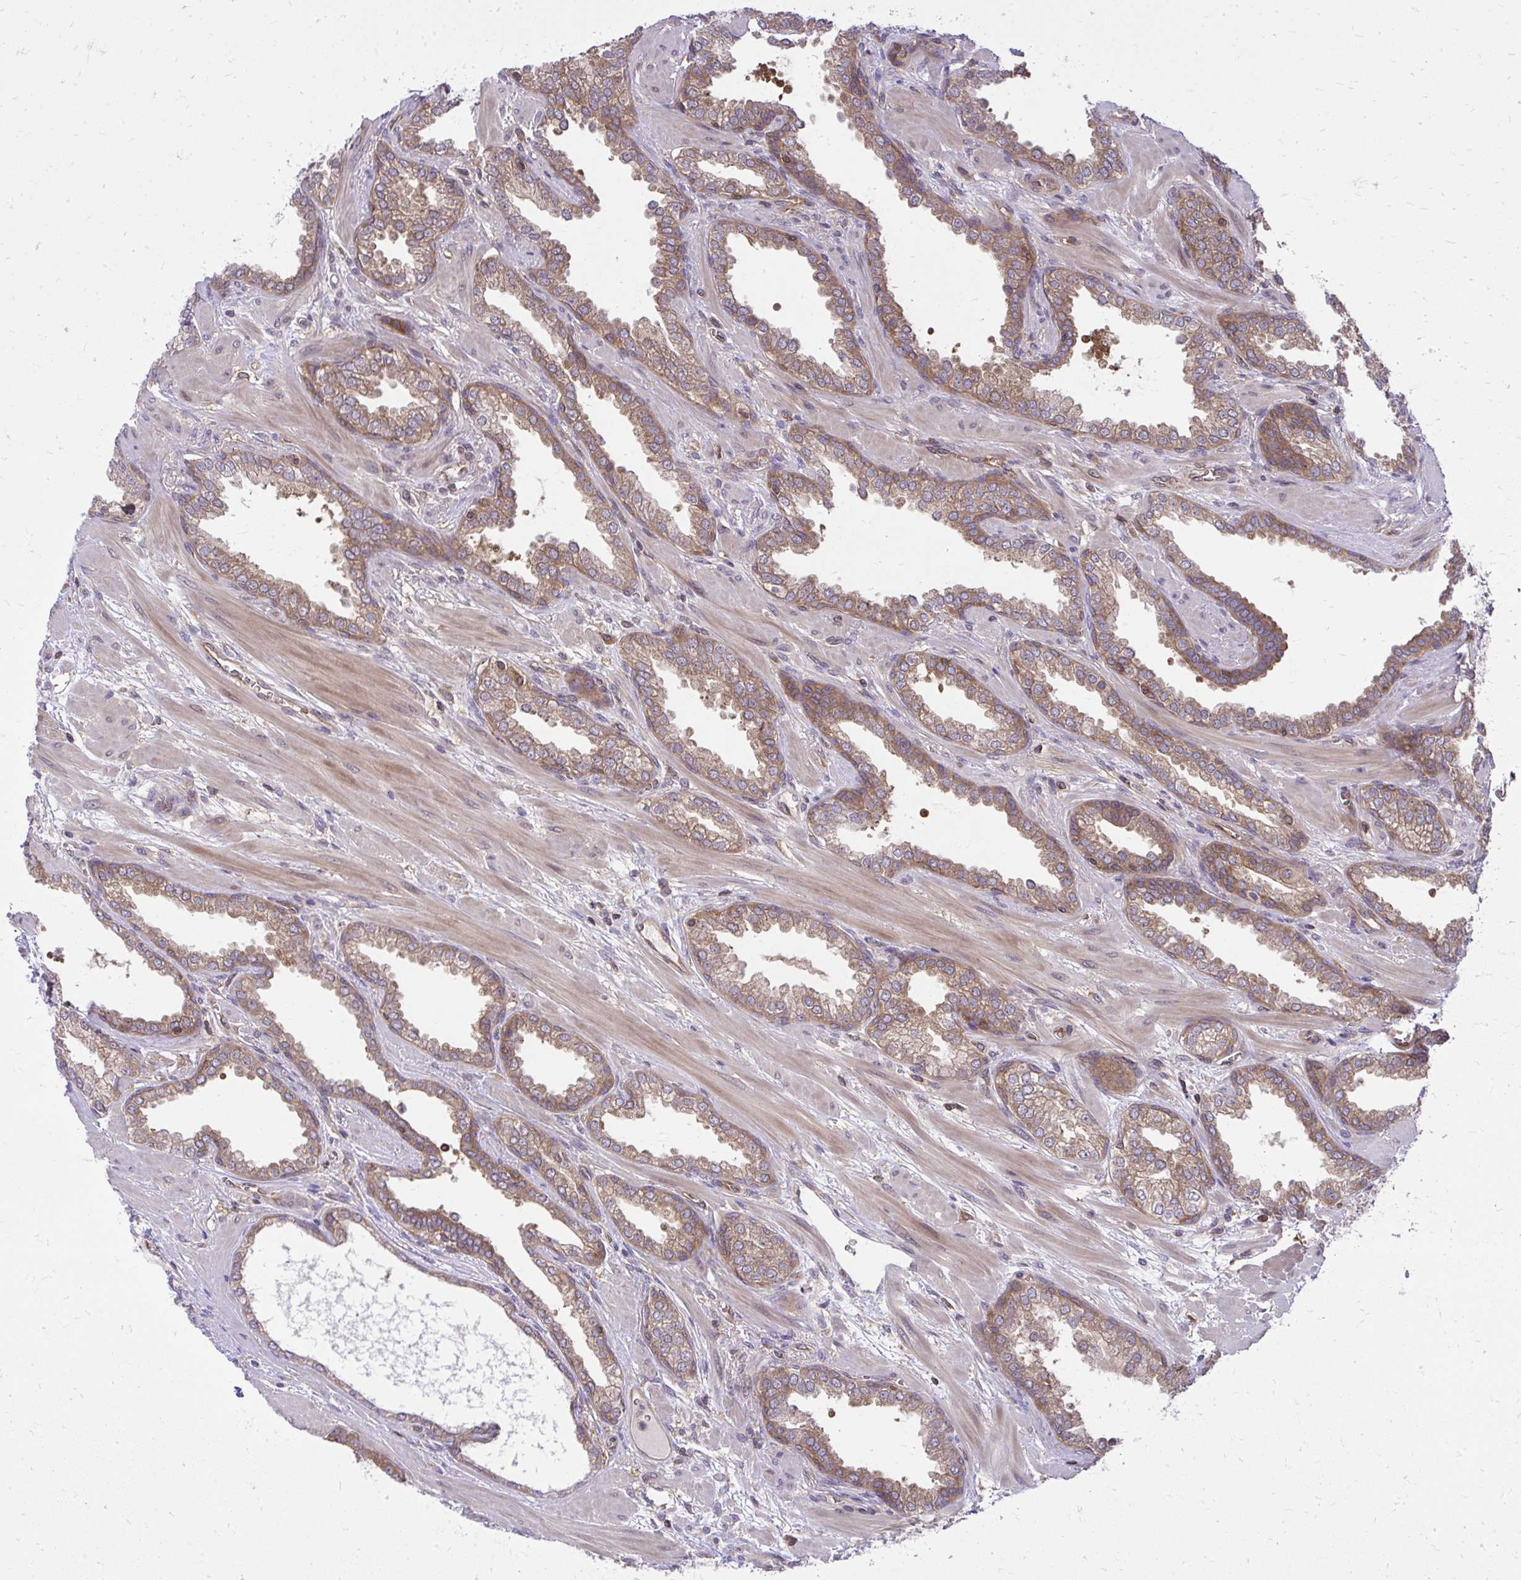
{"staining": {"intensity": "moderate", "quantity": ">75%", "location": "cytoplasmic/membranous"}, "tissue": "prostate cancer", "cell_type": "Tumor cells", "image_type": "cancer", "snomed": [{"axis": "morphology", "description": "Adenocarcinoma, High grade"}, {"axis": "topography", "description": "Prostate"}], "caption": "This image reveals IHC staining of human high-grade adenocarcinoma (prostate), with medium moderate cytoplasmic/membranous expression in approximately >75% of tumor cells.", "gene": "PPP5C", "patient": {"sex": "male", "age": 60}}